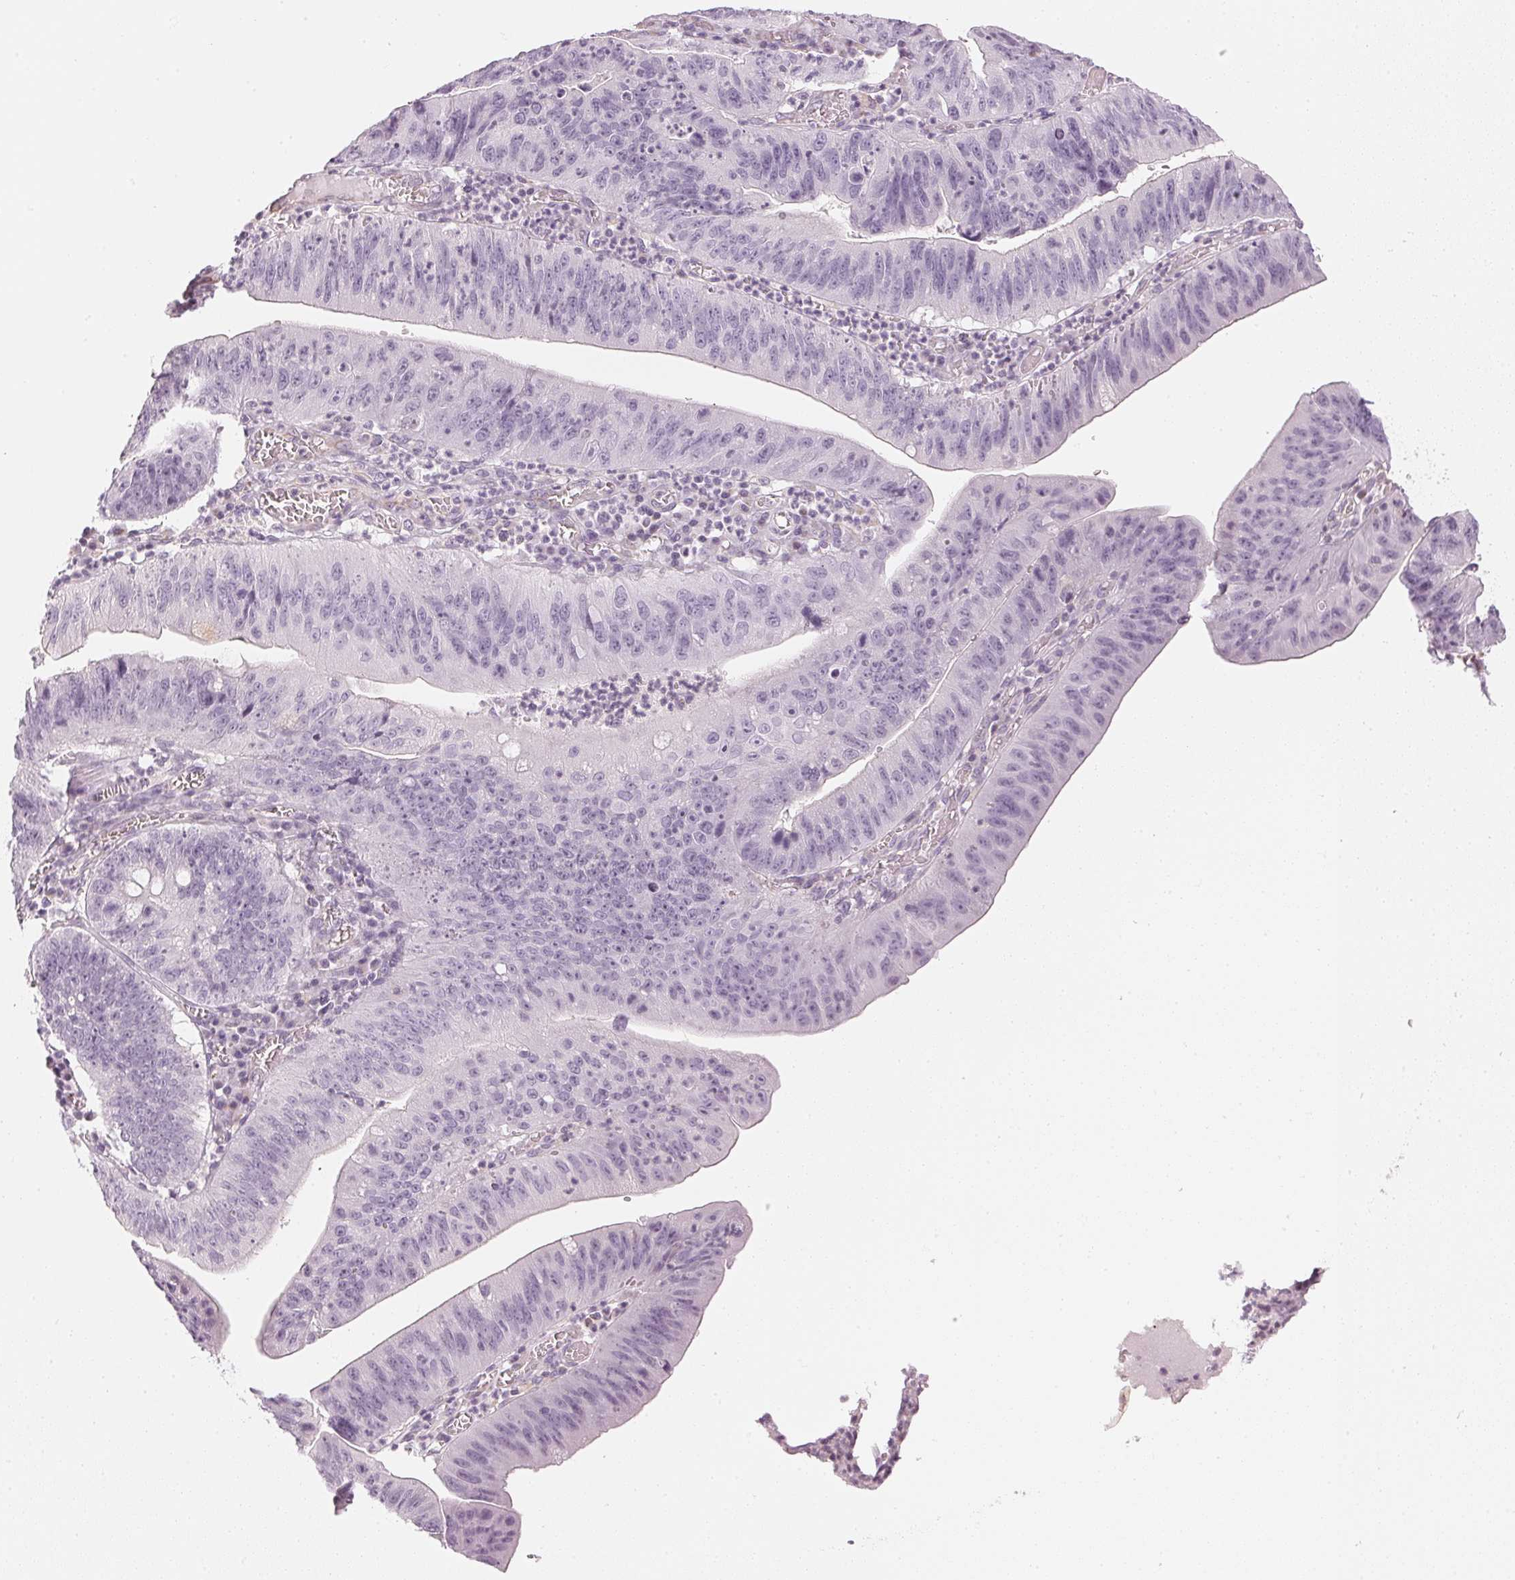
{"staining": {"intensity": "negative", "quantity": "none", "location": "none"}, "tissue": "stomach cancer", "cell_type": "Tumor cells", "image_type": "cancer", "snomed": [{"axis": "morphology", "description": "Adenocarcinoma, NOS"}, {"axis": "topography", "description": "Stomach"}], "caption": "This photomicrograph is of adenocarcinoma (stomach) stained with immunohistochemistry (IHC) to label a protein in brown with the nuclei are counter-stained blue. There is no staining in tumor cells.", "gene": "APLP1", "patient": {"sex": "male", "age": 59}}